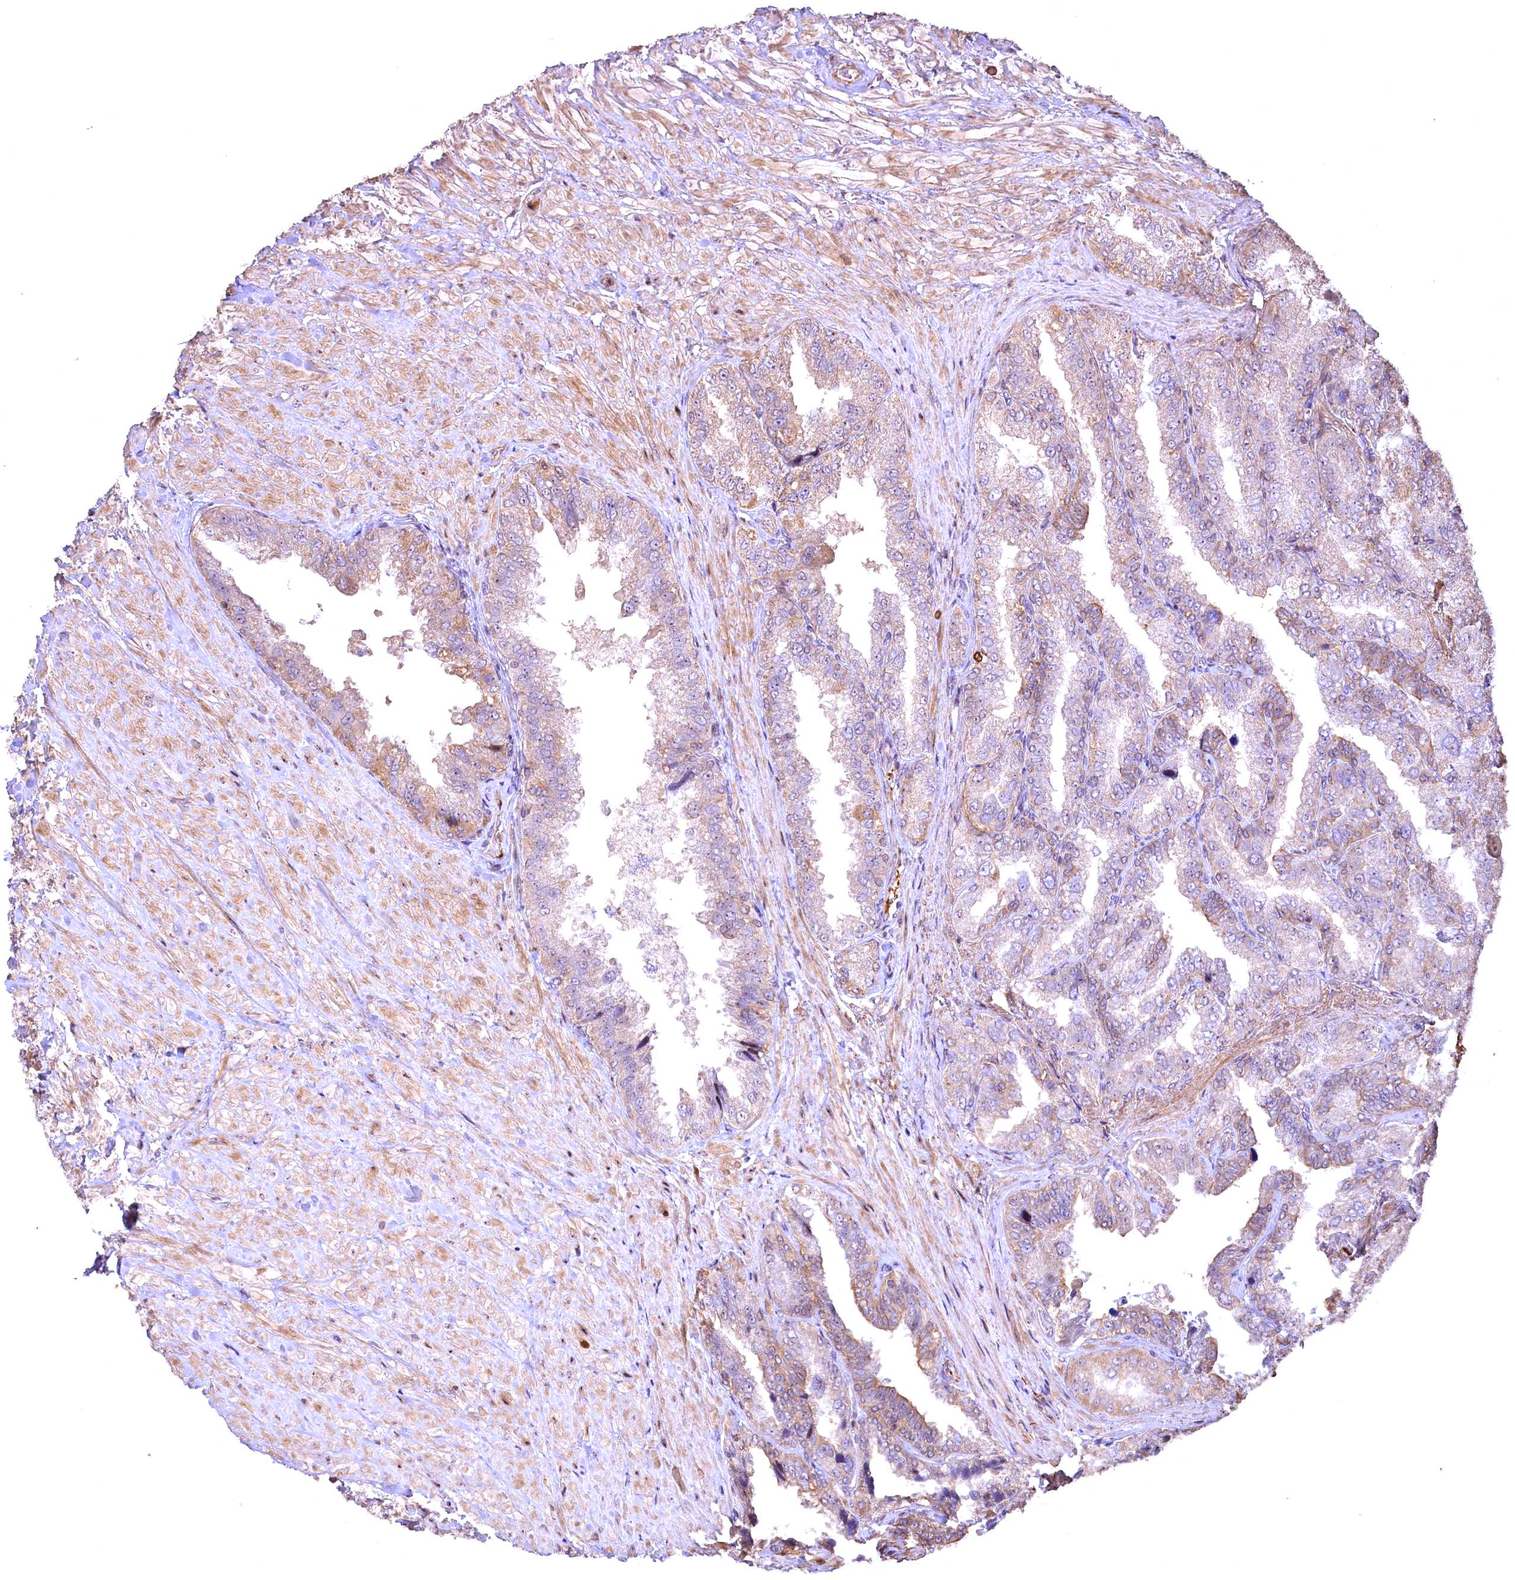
{"staining": {"intensity": "moderate", "quantity": "<25%", "location": "cytoplasmic/membranous,nuclear"}, "tissue": "seminal vesicle", "cell_type": "Glandular cells", "image_type": "normal", "snomed": [{"axis": "morphology", "description": "Normal tissue, NOS"}, {"axis": "topography", "description": "Seminal veicle"}, {"axis": "topography", "description": "Peripheral nerve tissue"}], "caption": "Immunohistochemistry (IHC) of benign seminal vesicle shows low levels of moderate cytoplasmic/membranous,nuclear staining in about <25% of glandular cells. (brown staining indicates protein expression, while blue staining denotes nuclei).", "gene": "FUZ", "patient": {"sex": "male", "age": 63}}